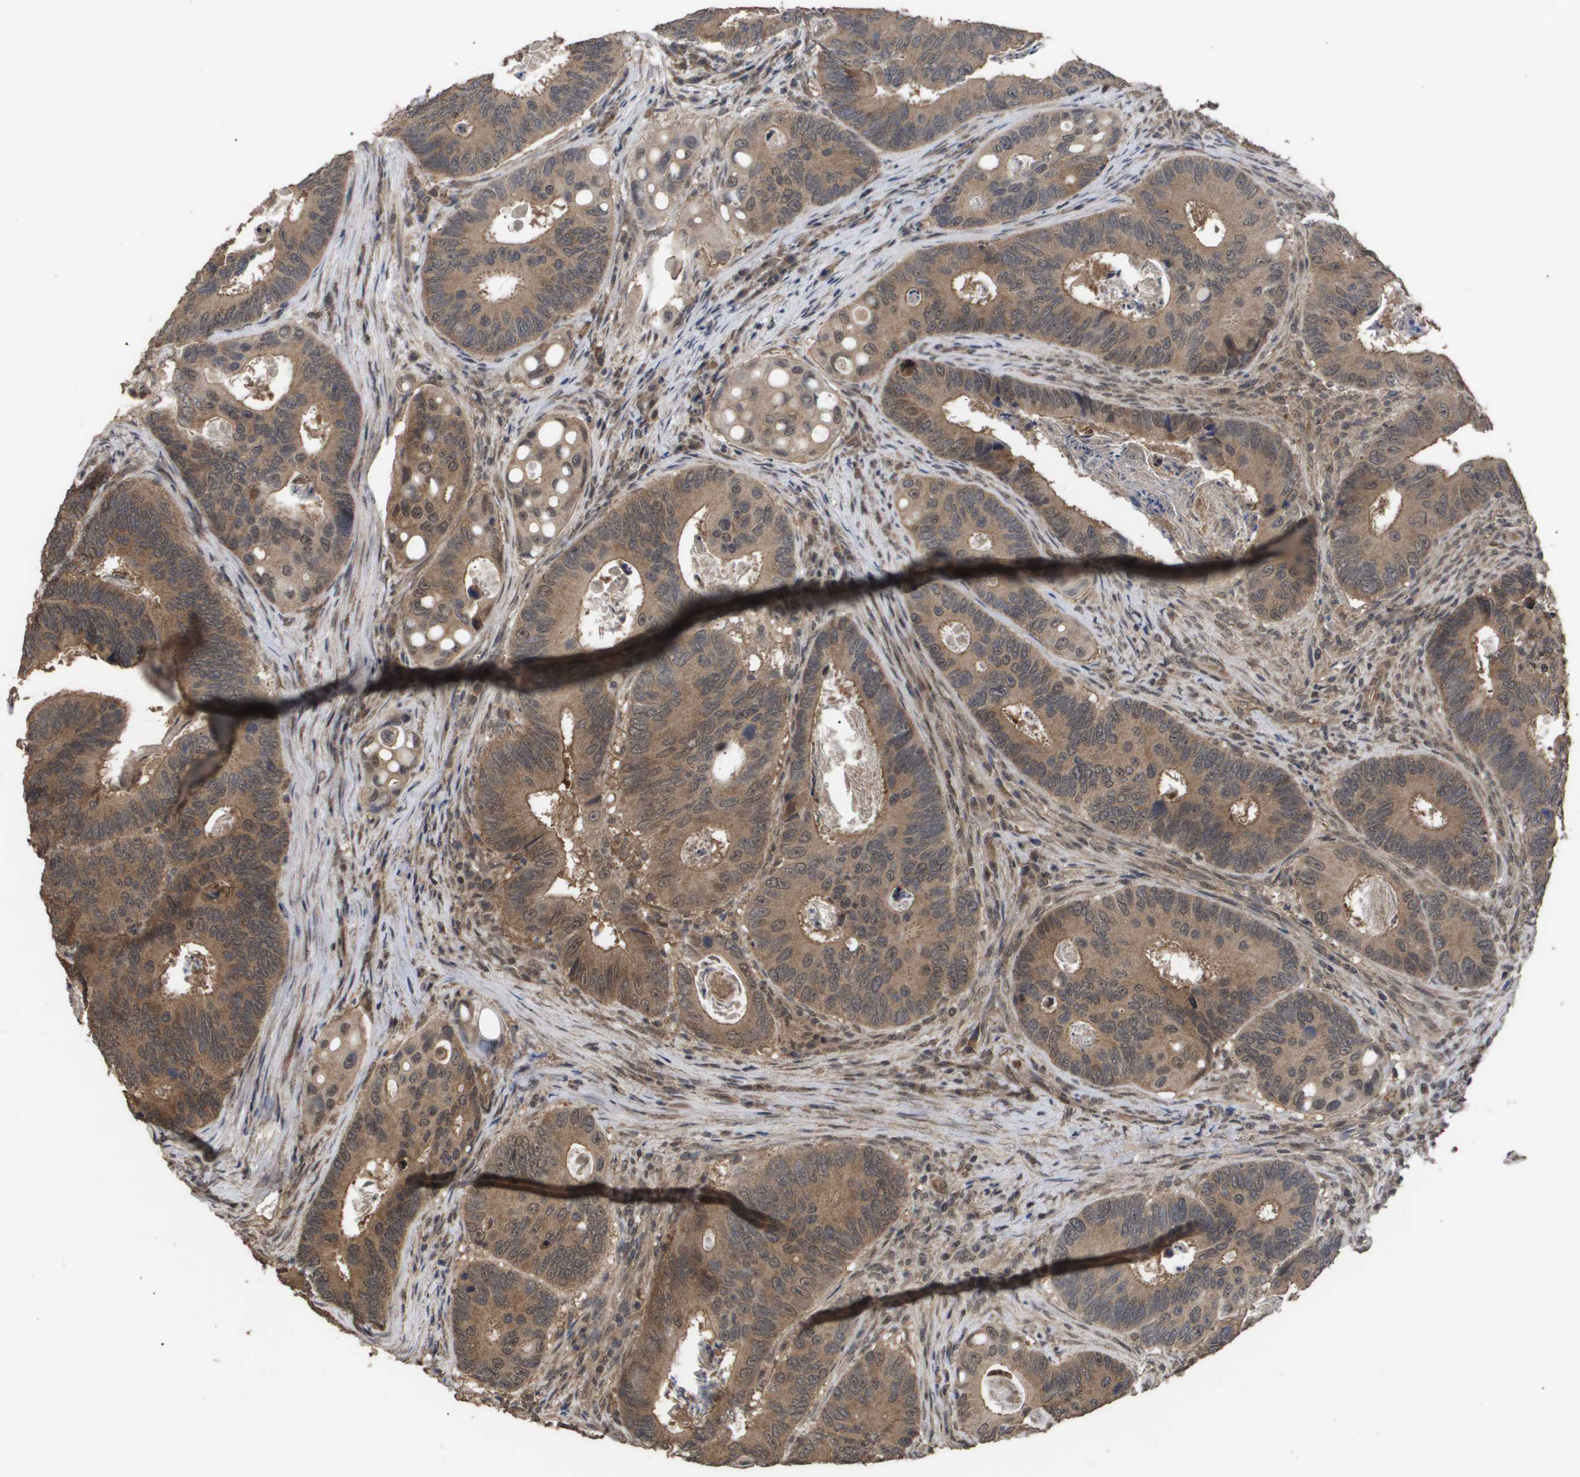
{"staining": {"intensity": "moderate", "quantity": ">75%", "location": "cytoplasmic/membranous"}, "tissue": "colorectal cancer", "cell_type": "Tumor cells", "image_type": "cancer", "snomed": [{"axis": "morphology", "description": "Inflammation, NOS"}, {"axis": "morphology", "description": "Adenocarcinoma, NOS"}, {"axis": "topography", "description": "Colon"}], "caption": "An image of colorectal cancer stained for a protein reveals moderate cytoplasmic/membranous brown staining in tumor cells. (Stains: DAB in brown, nuclei in blue, Microscopy: brightfield microscopy at high magnification).", "gene": "CUL5", "patient": {"sex": "male", "age": 72}}